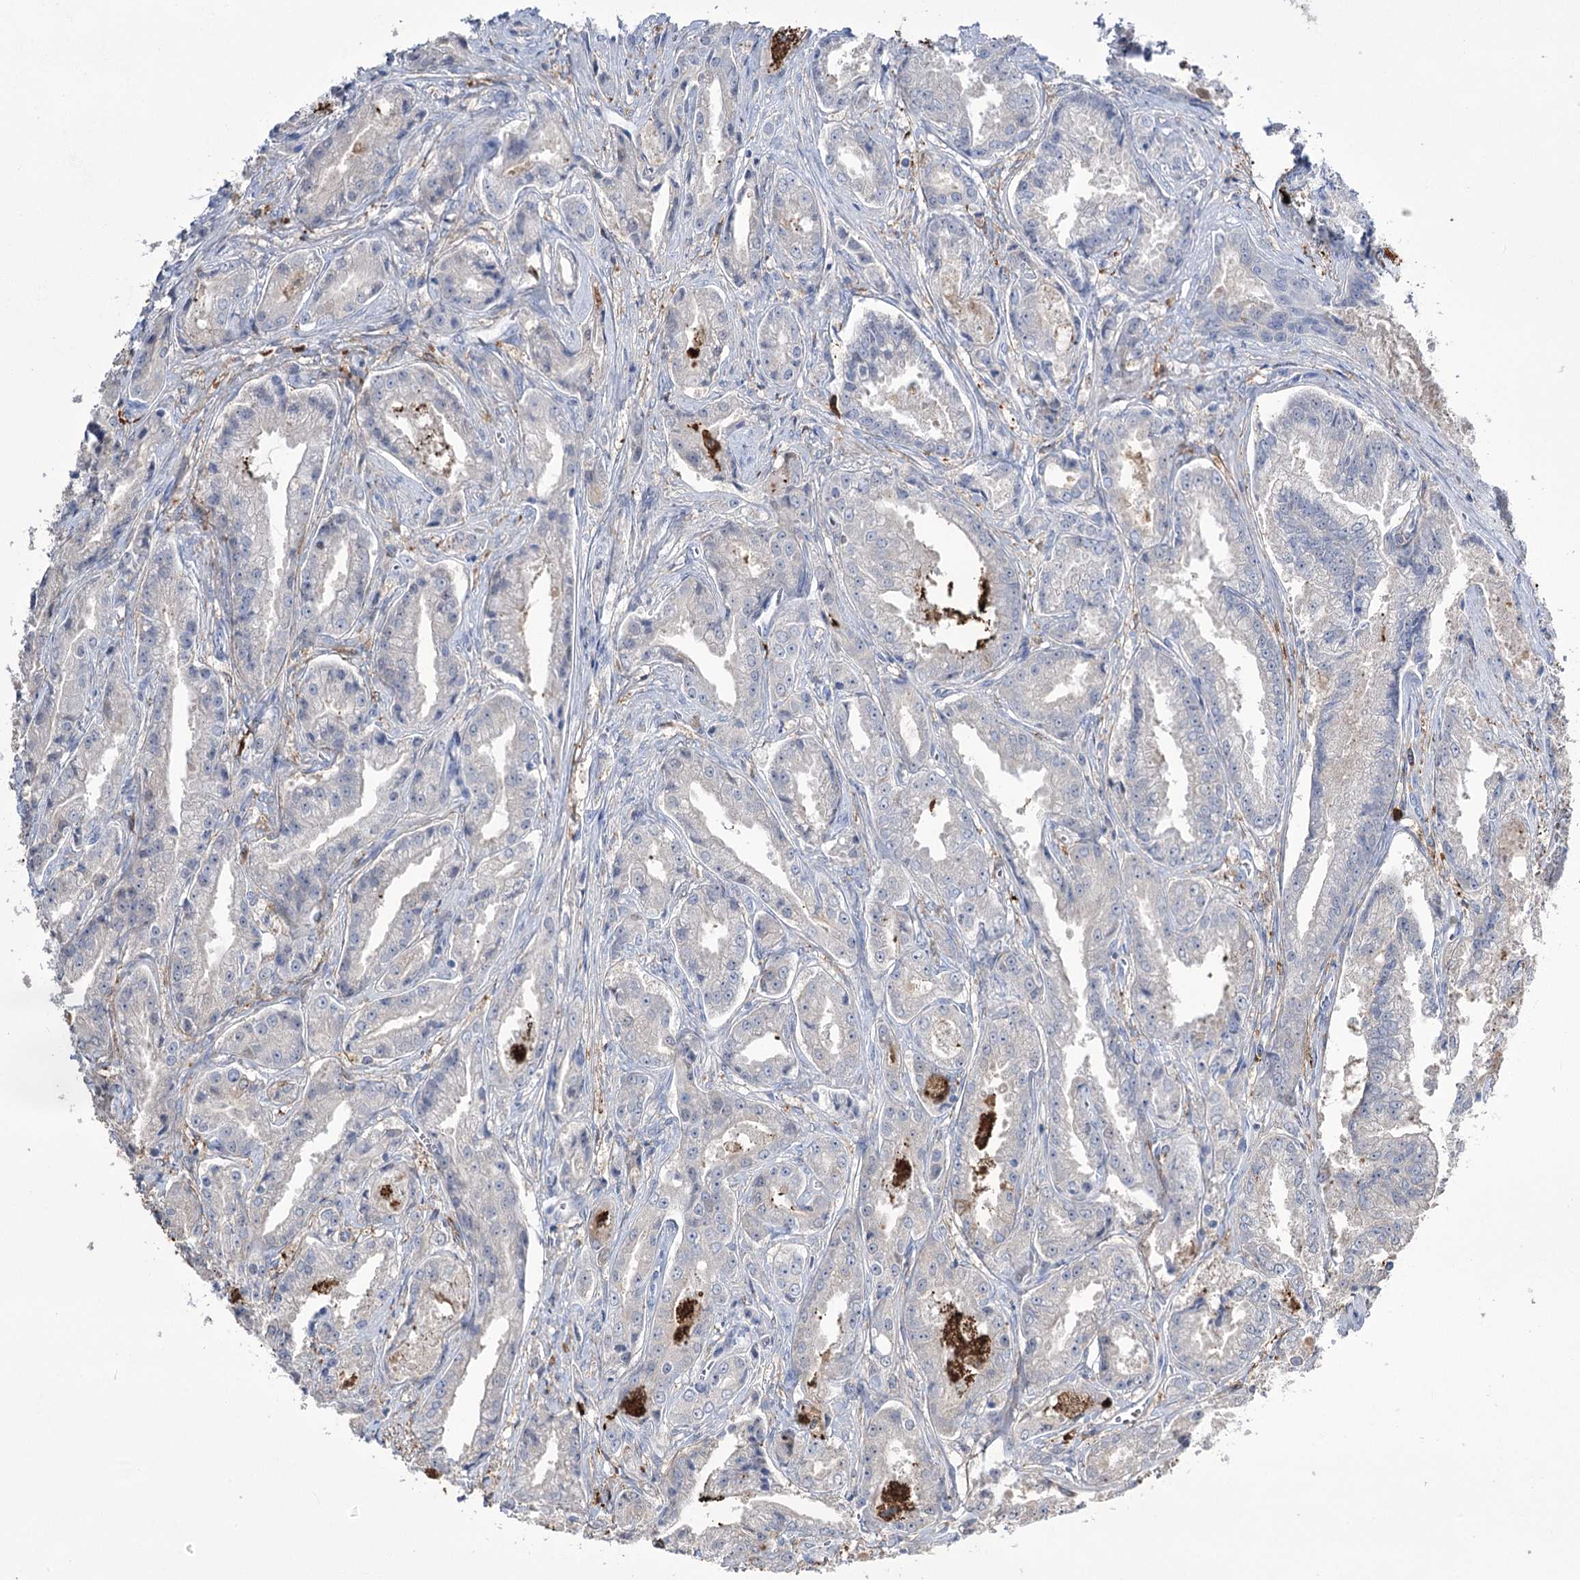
{"staining": {"intensity": "negative", "quantity": "none", "location": "none"}, "tissue": "prostate cancer", "cell_type": "Tumor cells", "image_type": "cancer", "snomed": [{"axis": "morphology", "description": "Adenocarcinoma, High grade"}, {"axis": "topography", "description": "Prostate"}], "caption": "Tumor cells show no significant protein positivity in prostate cancer.", "gene": "ZNF622", "patient": {"sex": "male", "age": 72}}